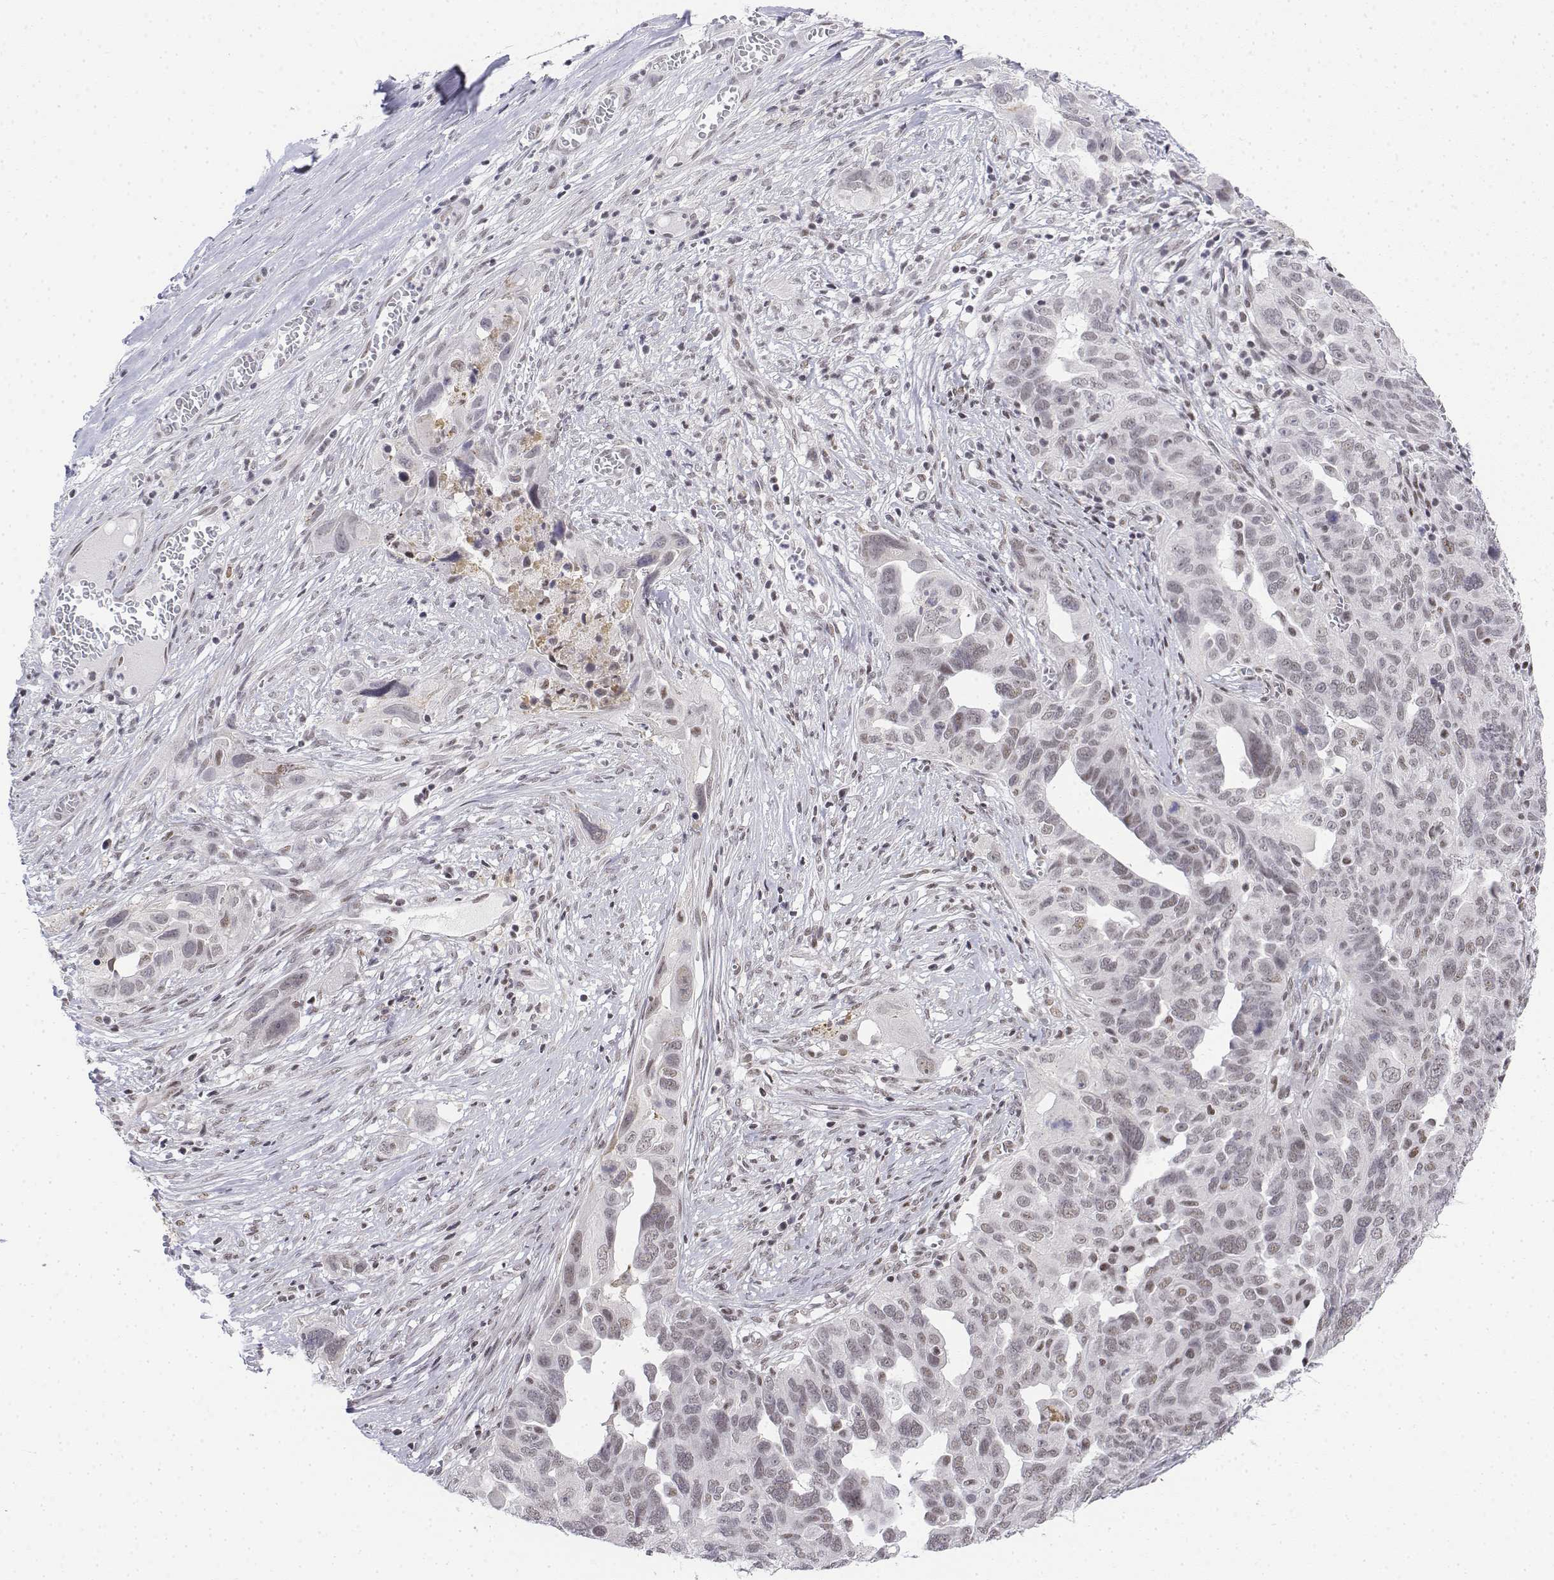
{"staining": {"intensity": "weak", "quantity": "<25%", "location": "nuclear"}, "tissue": "ovarian cancer", "cell_type": "Tumor cells", "image_type": "cancer", "snomed": [{"axis": "morphology", "description": "Carcinoma, endometroid"}, {"axis": "topography", "description": "Soft tissue"}, {"axis": "topography", "description": "Ovary"}], "caption": "High magnification brightfield microscopy of ovarian endometroid carcinoma stained with DAB (3,3'-diaminobenzidine) (brown) and counterstained with hematoxylin (blue): tumor cells show no significant positivity. Brightfield microscopy of IHC stained with DAB (3,3'-diaminobenzidine) (brown) and hematoxylin (blue), captured at high magnification.", "gene": "SETD1A", "patient": {"sex": "female", "age": 52}}